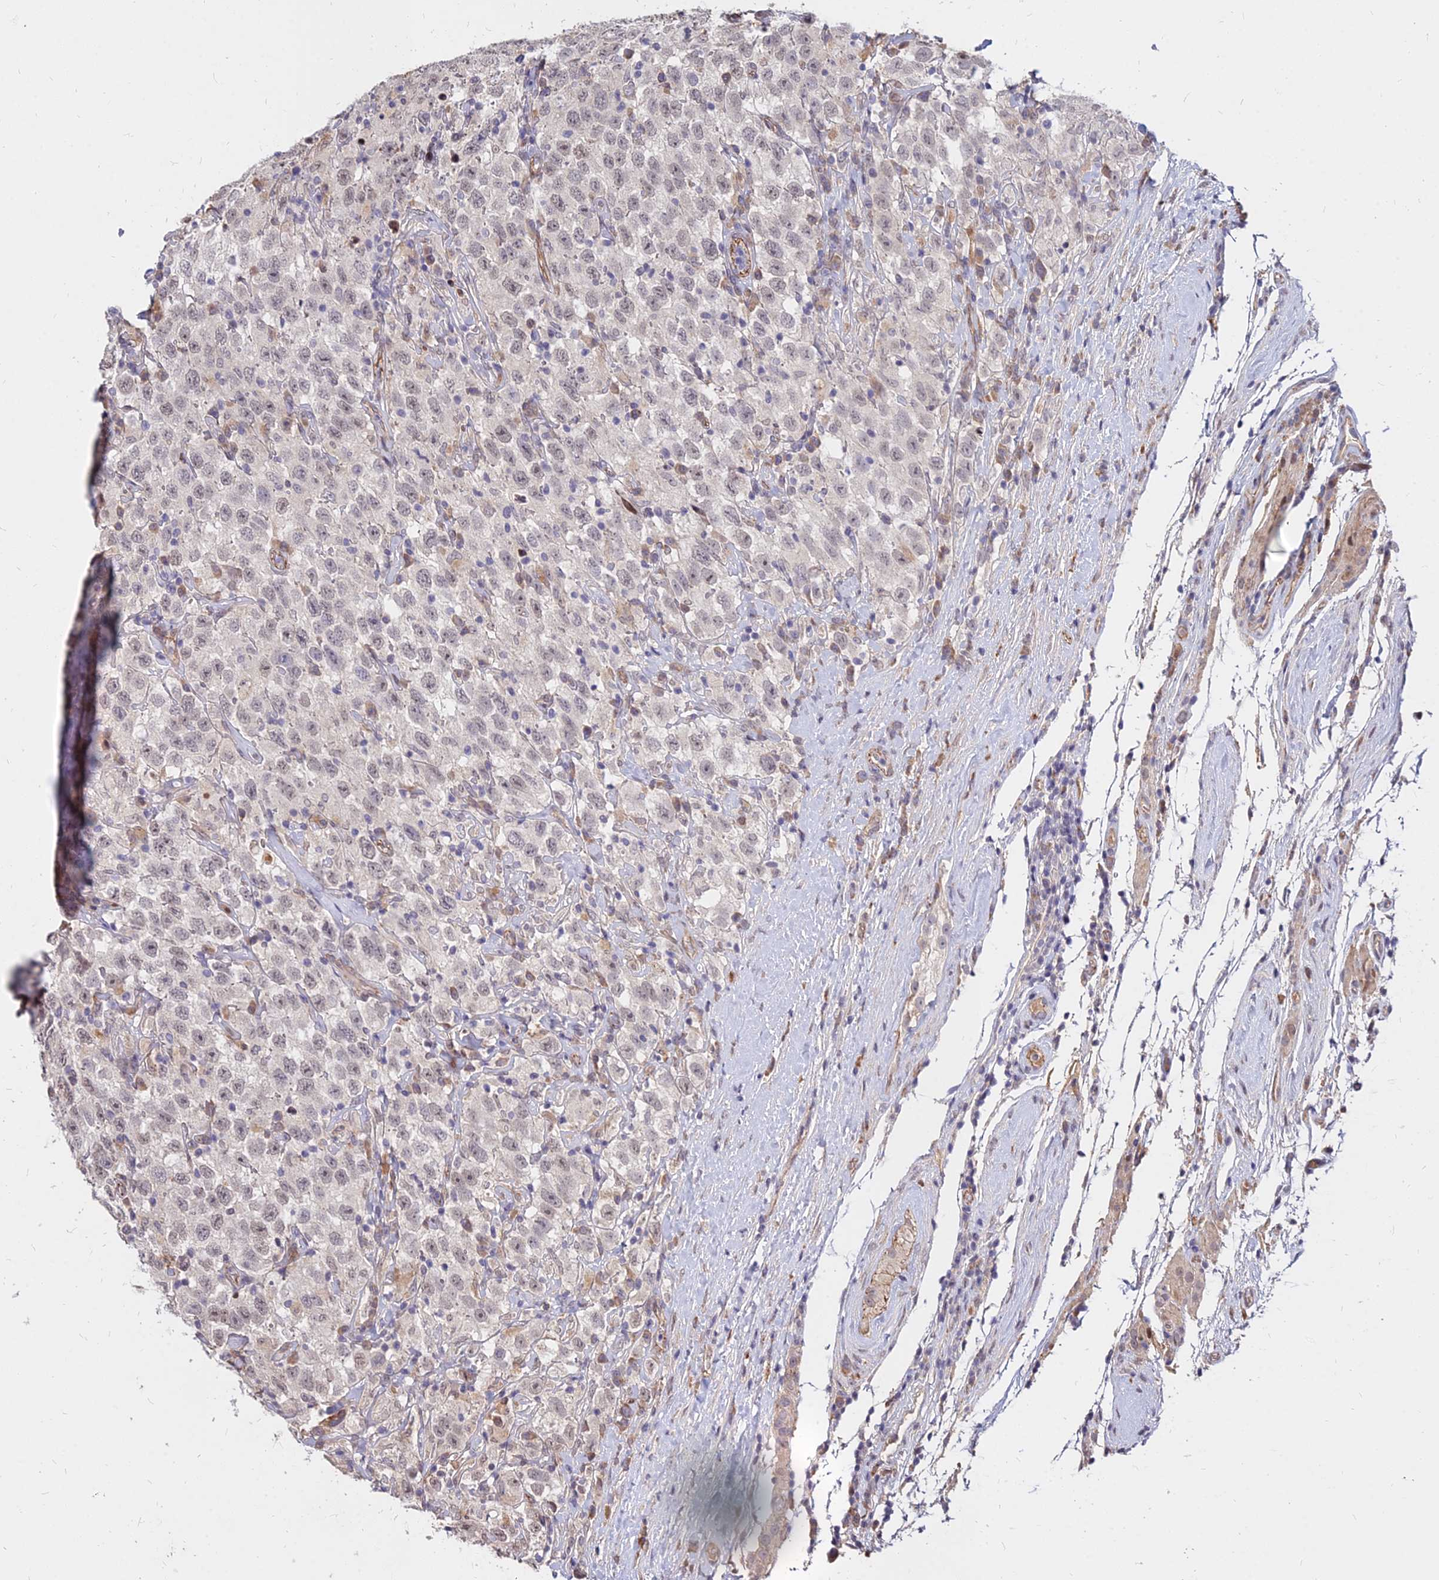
{"staining": {"intensity": "weak", "quantity": "25%-75%", "location": "nuclear"}, "tissue": "testis cancer", "cell_type": "Tumor cells", "image_type": "cancer", "snomed": [{"axis": "morphology", "description": "Seminoma, NOS"}, {"axis": "topography", "description": "Testis"}], "caption": "Immunohistochemical staining of human testis seminoma shows low levels of weak nuclear expression in about 25%-75% of tumor cells. (Brightfield microscopy of DAB IHC at high magnification).", "gene": "C11orf68", "patient": {"sex": "male", "age": 41}}